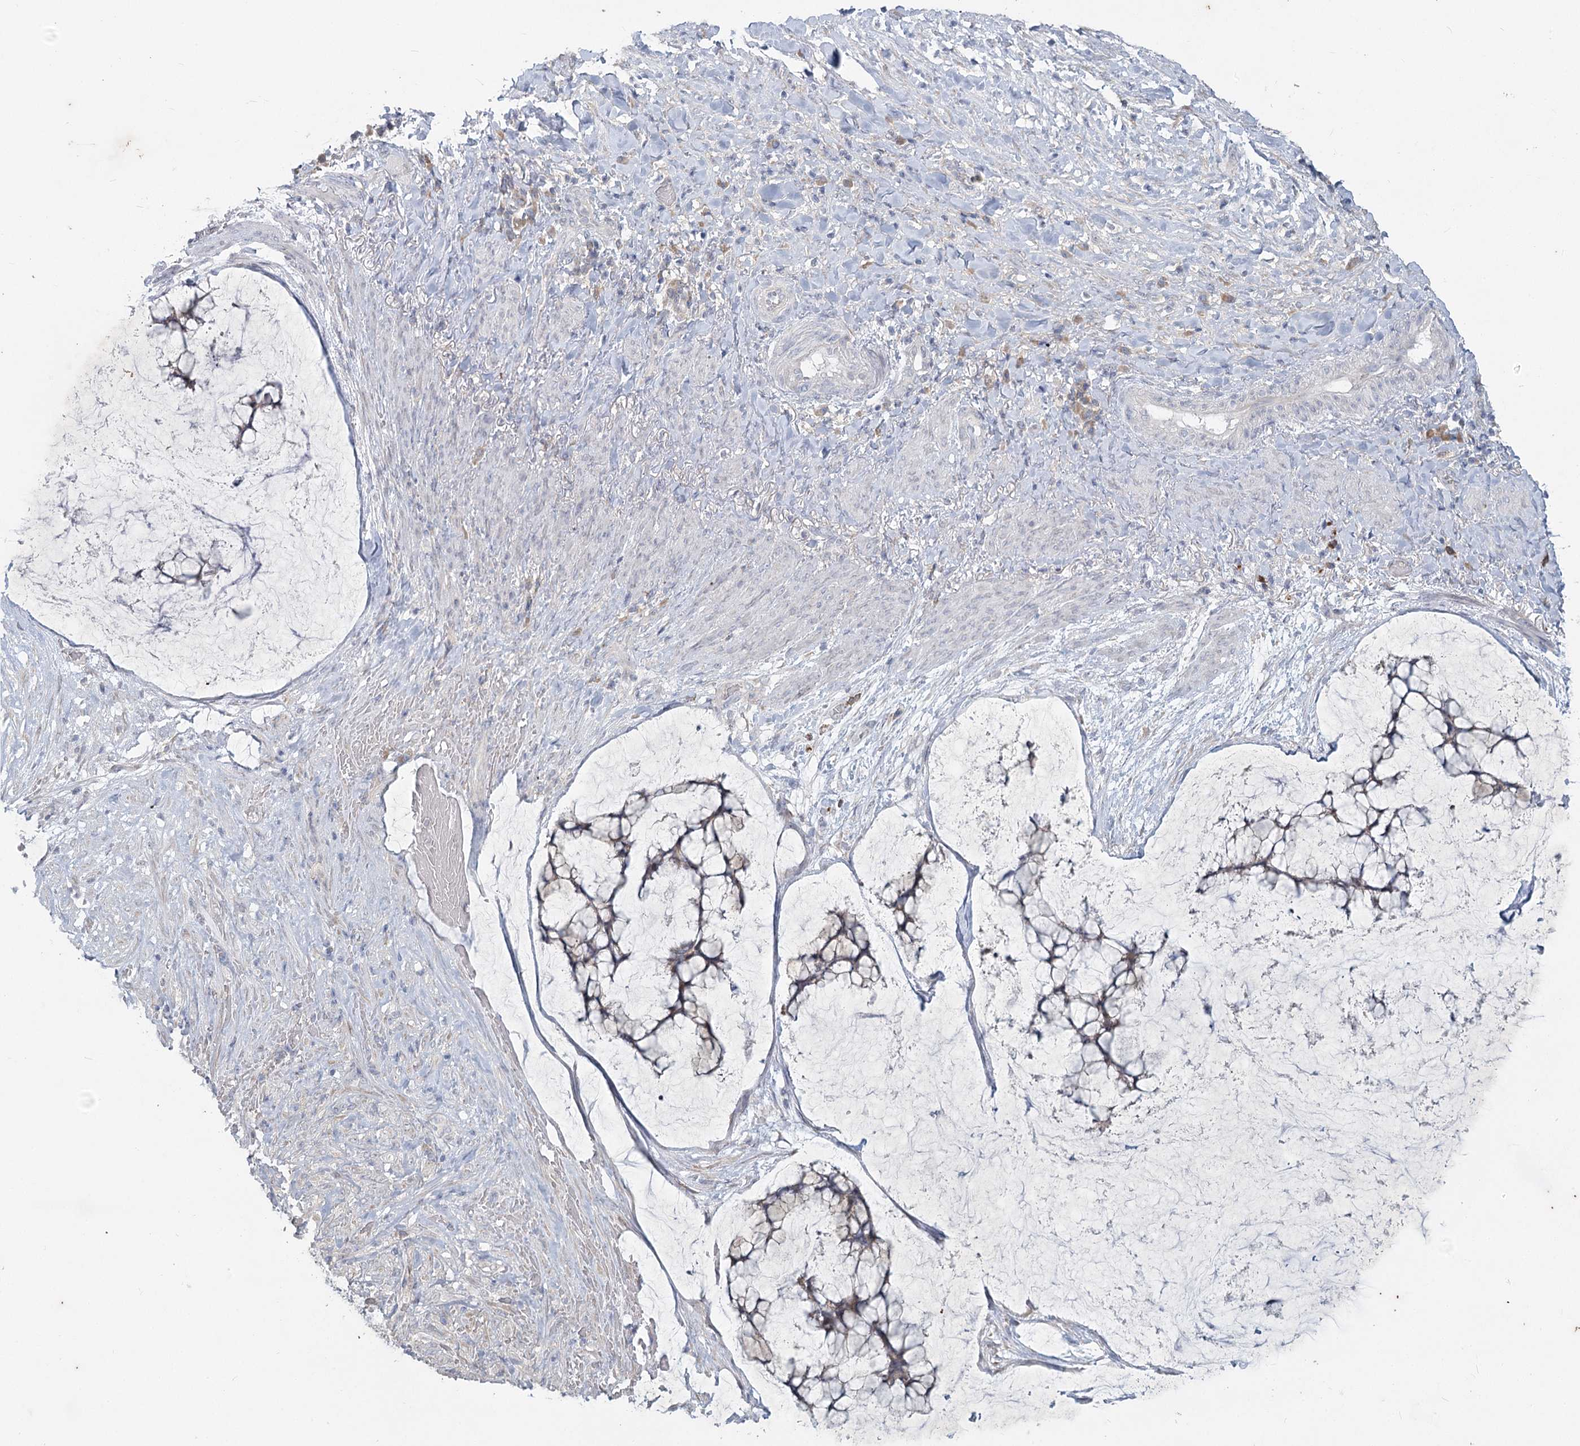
{"staining": {"intensity": "weak", "quantity": "<25%", "location": "cytoplasmic/membranous"}, "tissue": "ovarian cancer", "cell_type": "Tumor cells", "image_type": "cancer", "snomed": [{"axis": "morphology", "description": "Cystadenocarcinoma, mucinous, NOS"}, {"axis": "topography", "description": "Ovary"}], "caption": "Immunohistochemistry histopathology image of human ovarian cancer (mucinous cystadenocarcinoma) stained for a protein (brown), which exhibits no expression in tumor cells.", "gene": "PLA2G12A", "patient": {"sex": "female", "age": 42}}